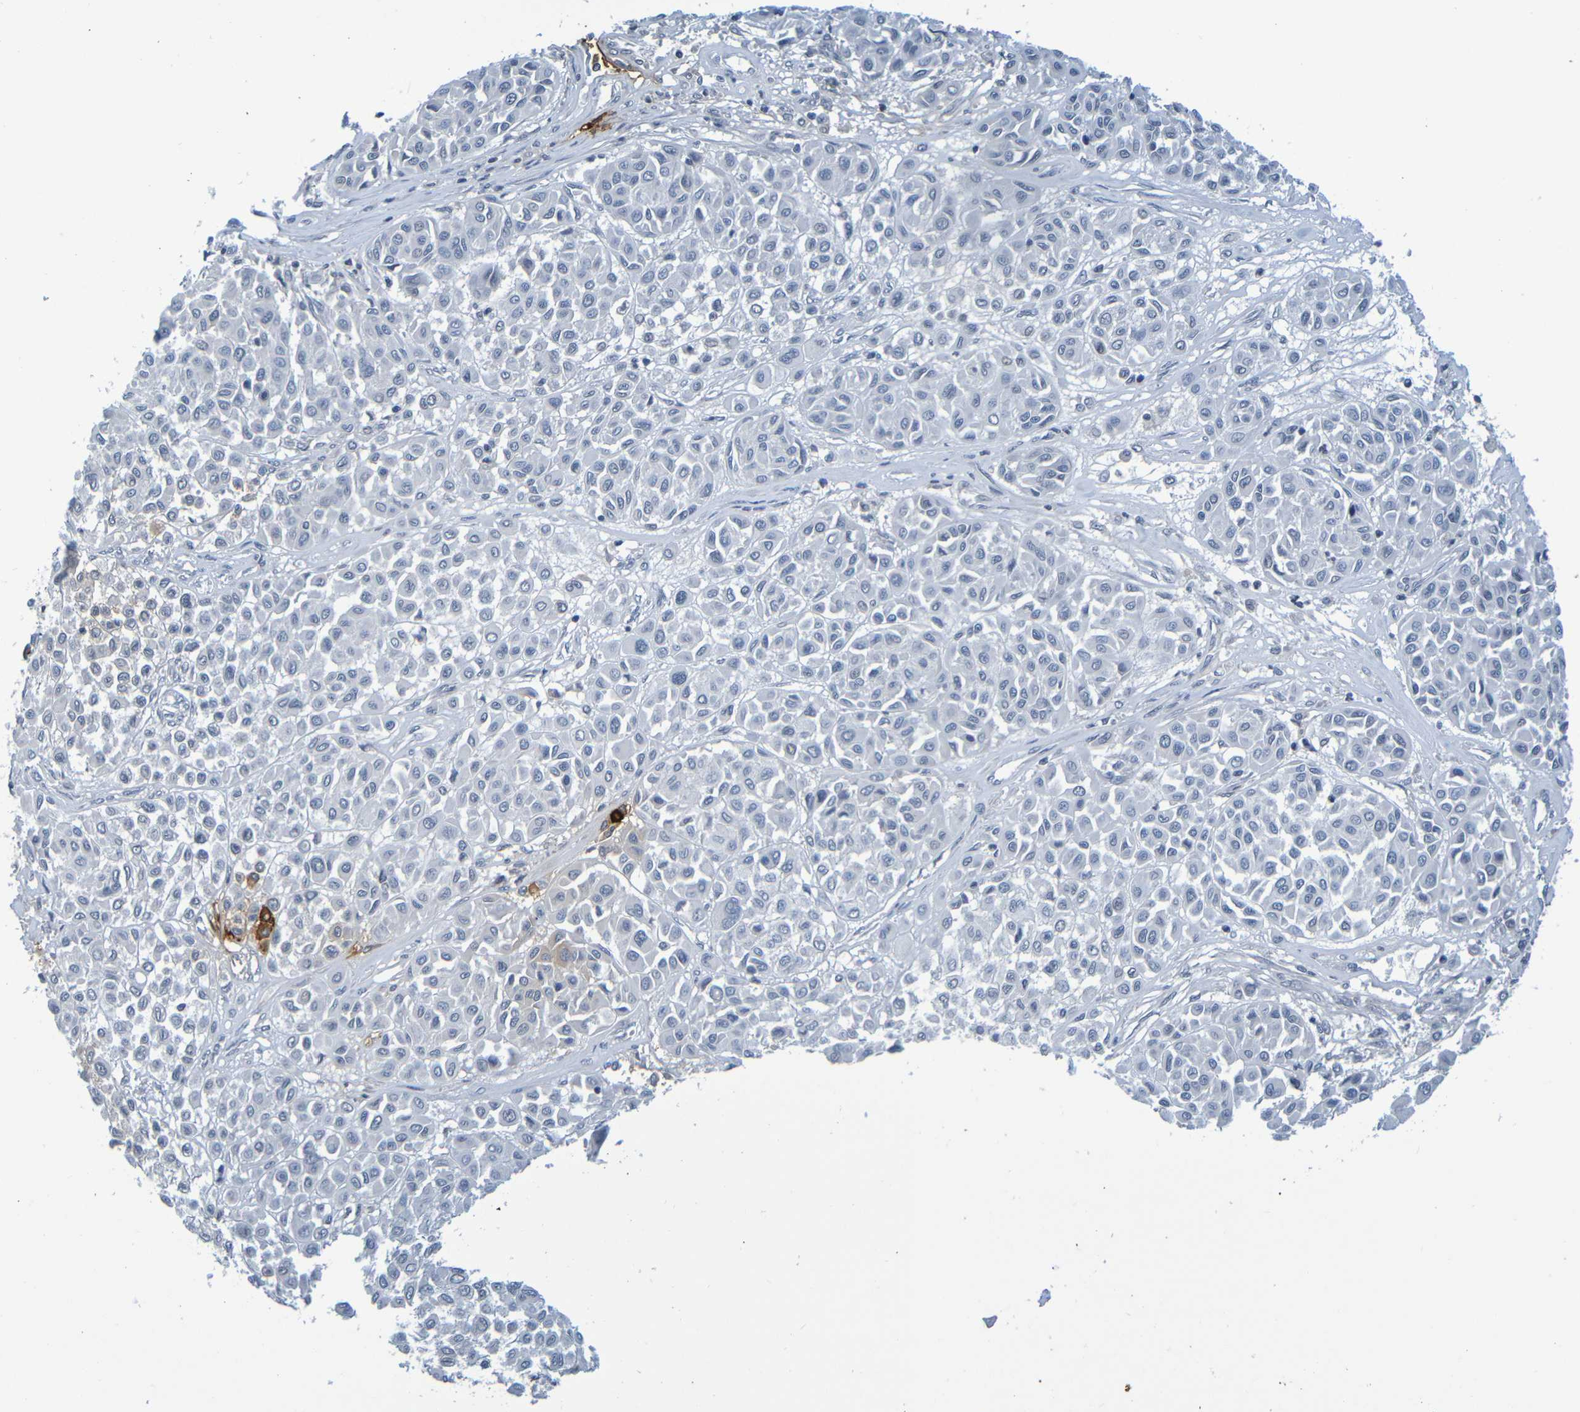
{"staining": {"intensity": "negative", "quantity": "none", "location": "none"}, "tissue": "melanoma", "cell_type": "Tumor cells", "image_type": "cancer", "snomed": [{"axis": "morphology", "description": "Malignant melanoma, Metastatic site"}, {"axis": "topography", "description": "Soft tissue"}], "caption": "DAB (3,3'-diaminobenzidine) immunohistochemical staining of melanoma reveals no significant positivity in tumor cells.", "gene": "C3AR1", "patient": {"sex": "male", "age": 41}}